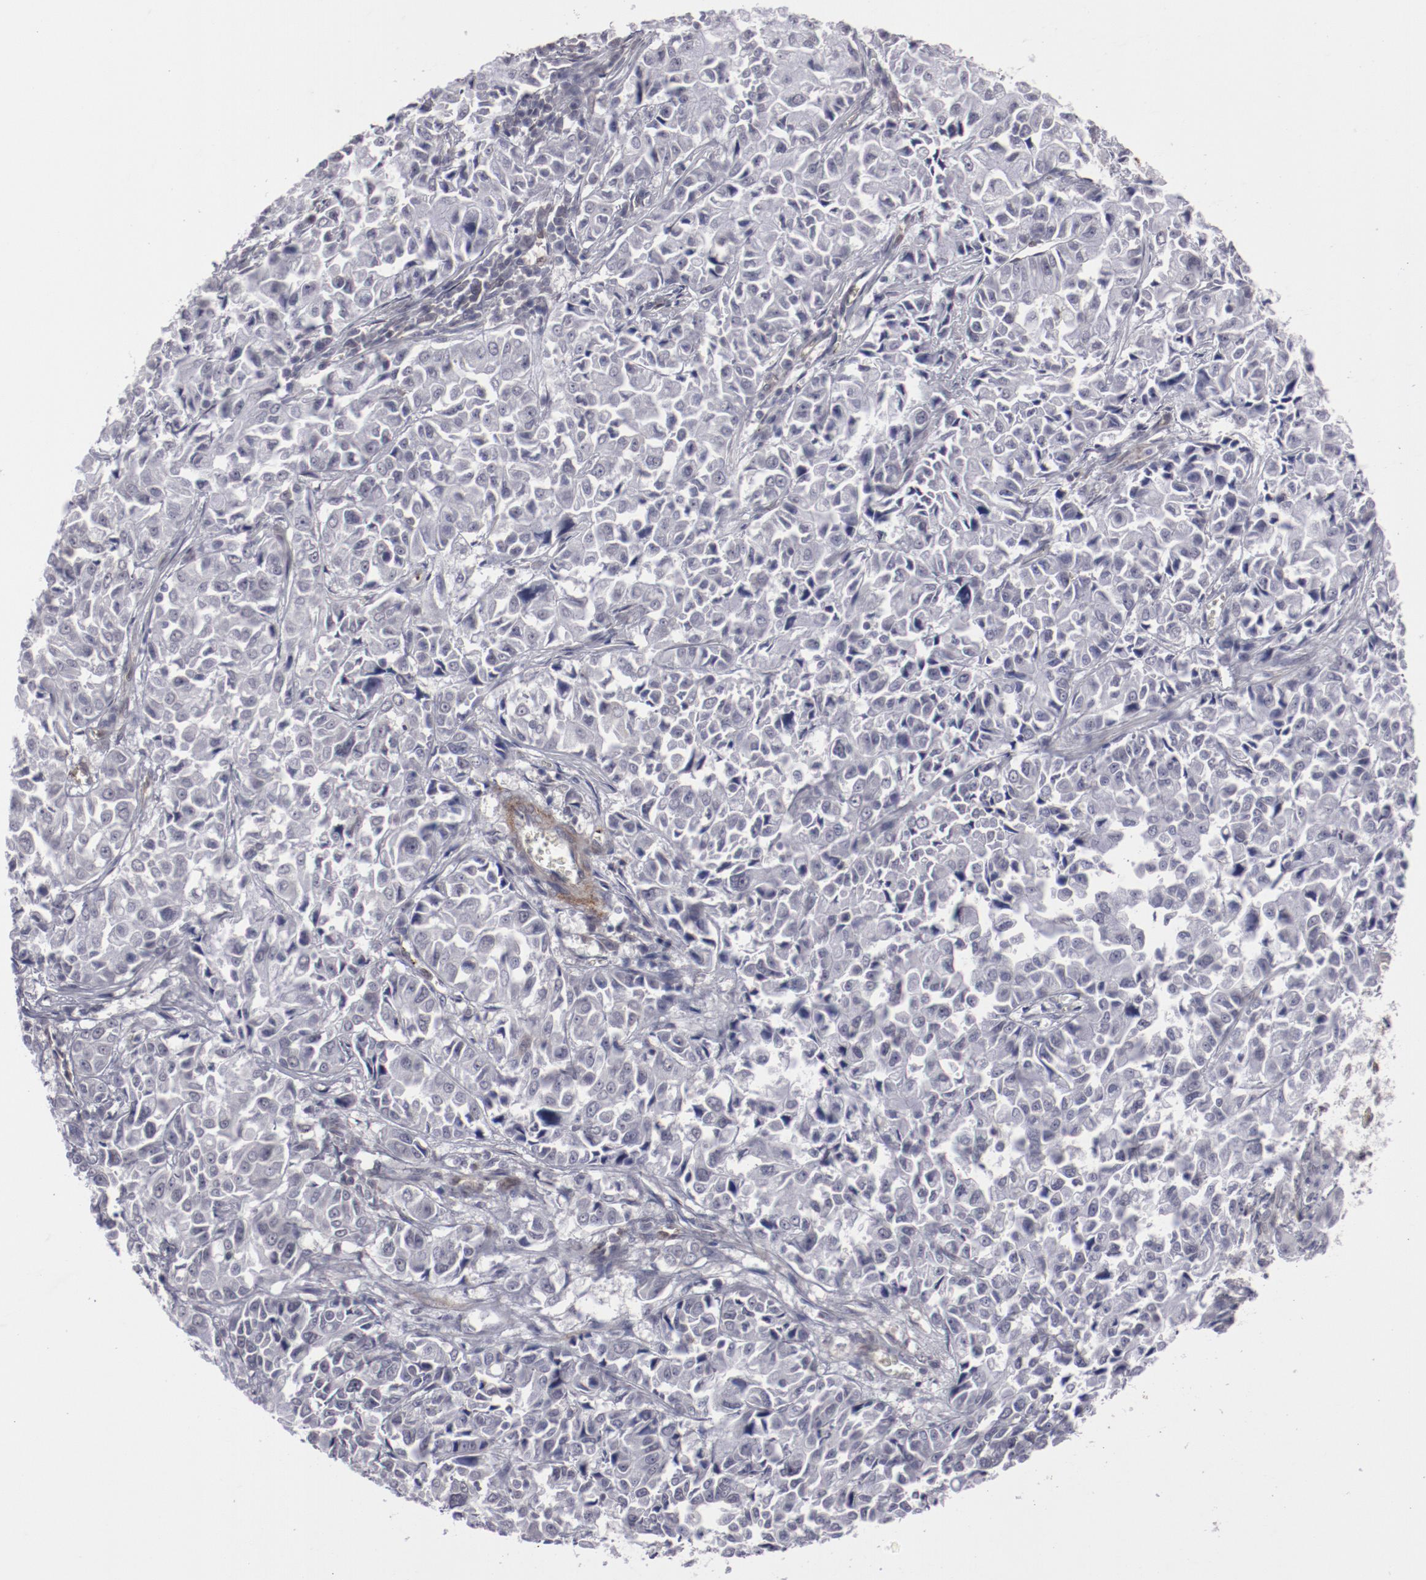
{"staining": {"intensity": "negative", "quantity": "none", "location": "none"}, "tissue": "pancreatic cancer", "cell_type": "Tumor cells", "image_type": "cancer", "snomed": [{"axis": "morphology", "description": "Adenocarcinoma, NOS"}, {"axis": "topography", "description": "Pancreas"}], "caption": "Protein analysis of pancreatic cancer shows no significant positivity in tumor cells. (Immunohistochemistry, brightfield microscopy, high magnification).", "gene": "LEF1", "patient": {"sex": "female", "age": 52}}